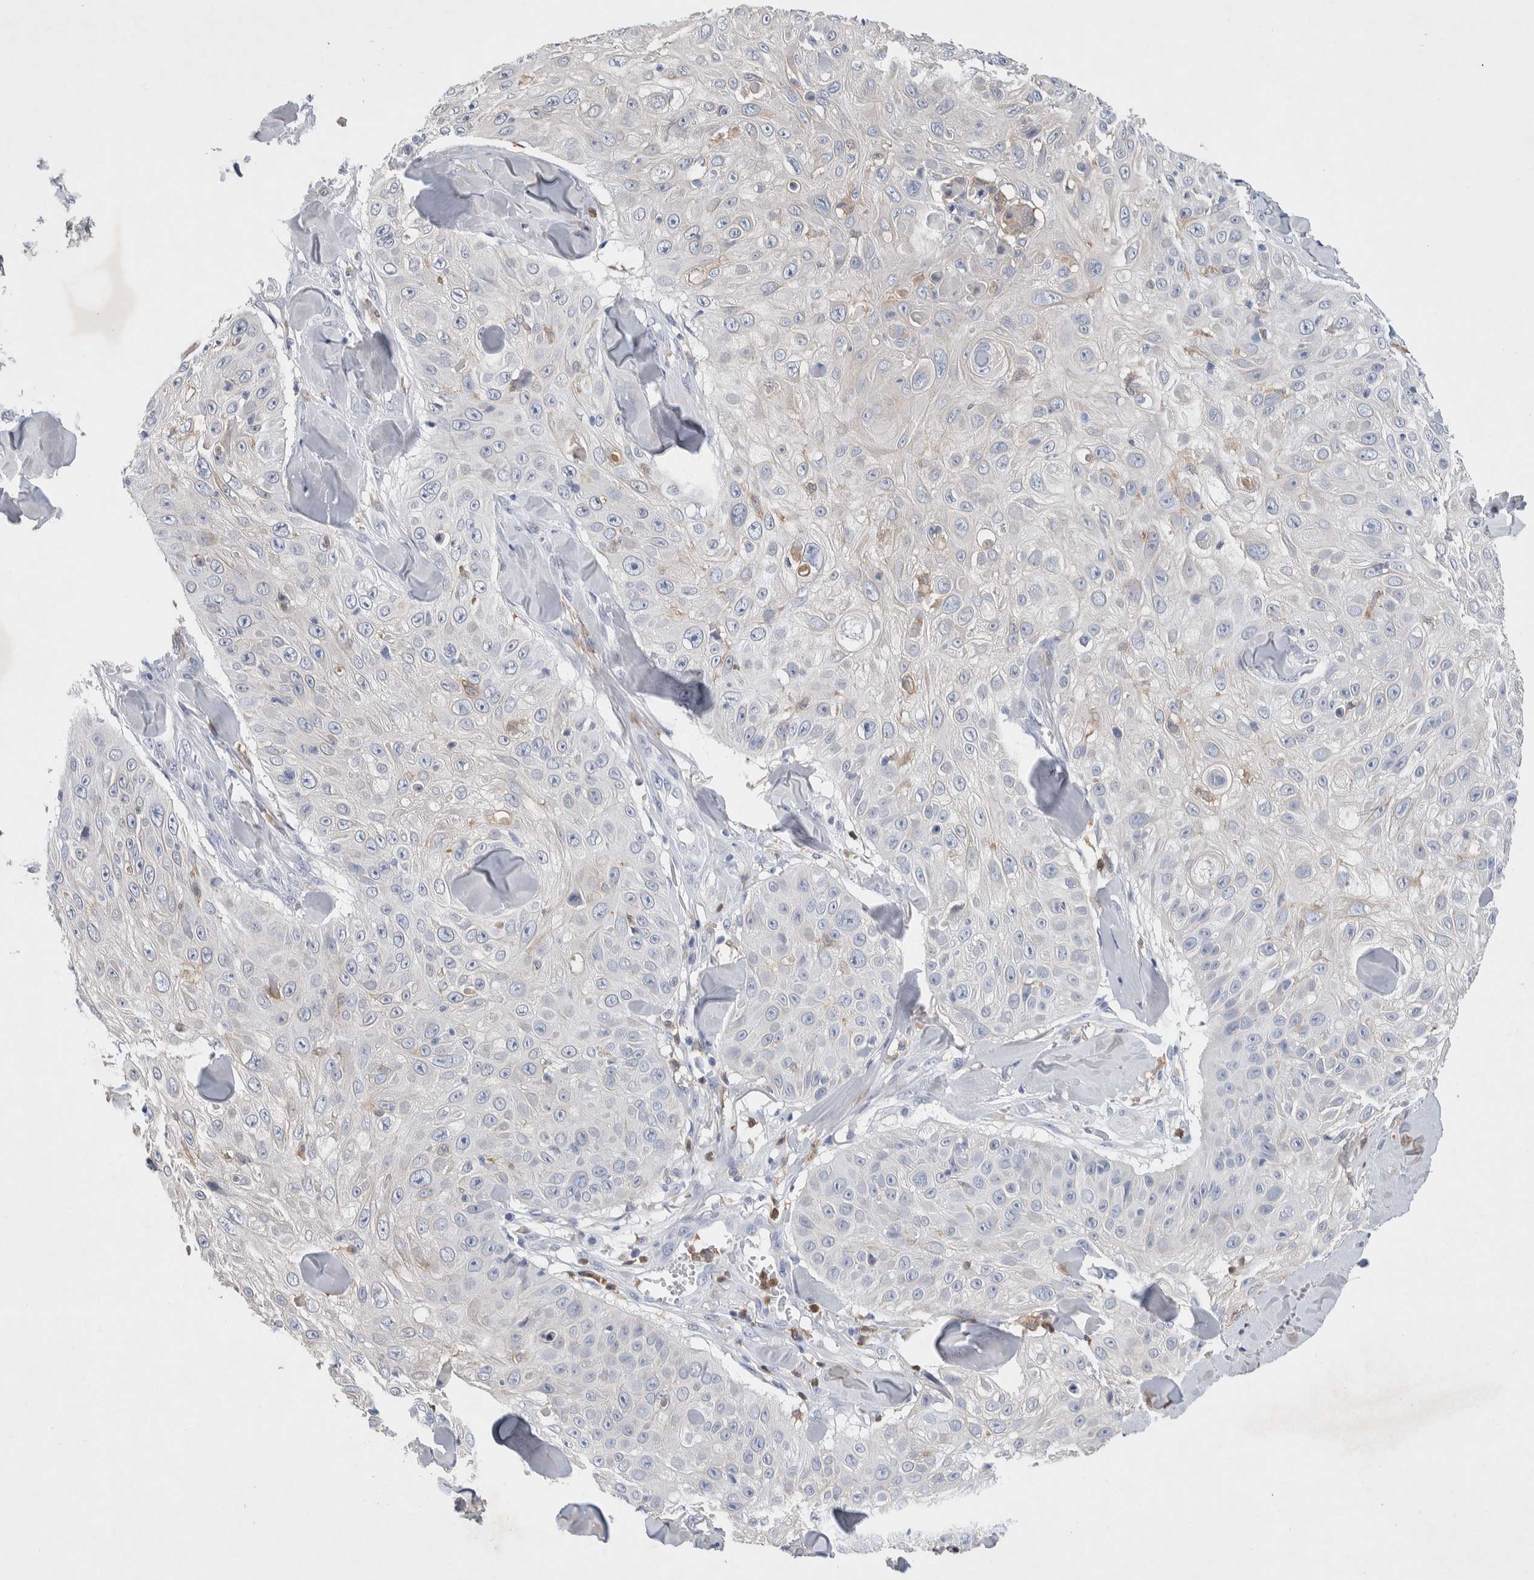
{"staining": {"intensity": "negative", "quantity": "none", "location": "none"}, "tissue": "skin cancer", "cell_type": "Tumor cells", "image_type": "cancer", "snomed": [{"axis": "morphology", "description": "Squamous cell carcinoma, NOS"}, {"axis": "topography", "description": "Skin"}], "caption": "Tumor cells show no significant protein staining in squamous cell carcinoma (skin). (DAB IHC with hematoxylin counter stain).", "gene": "NCF2", "patient": {"sex": "male", "age": 86}}